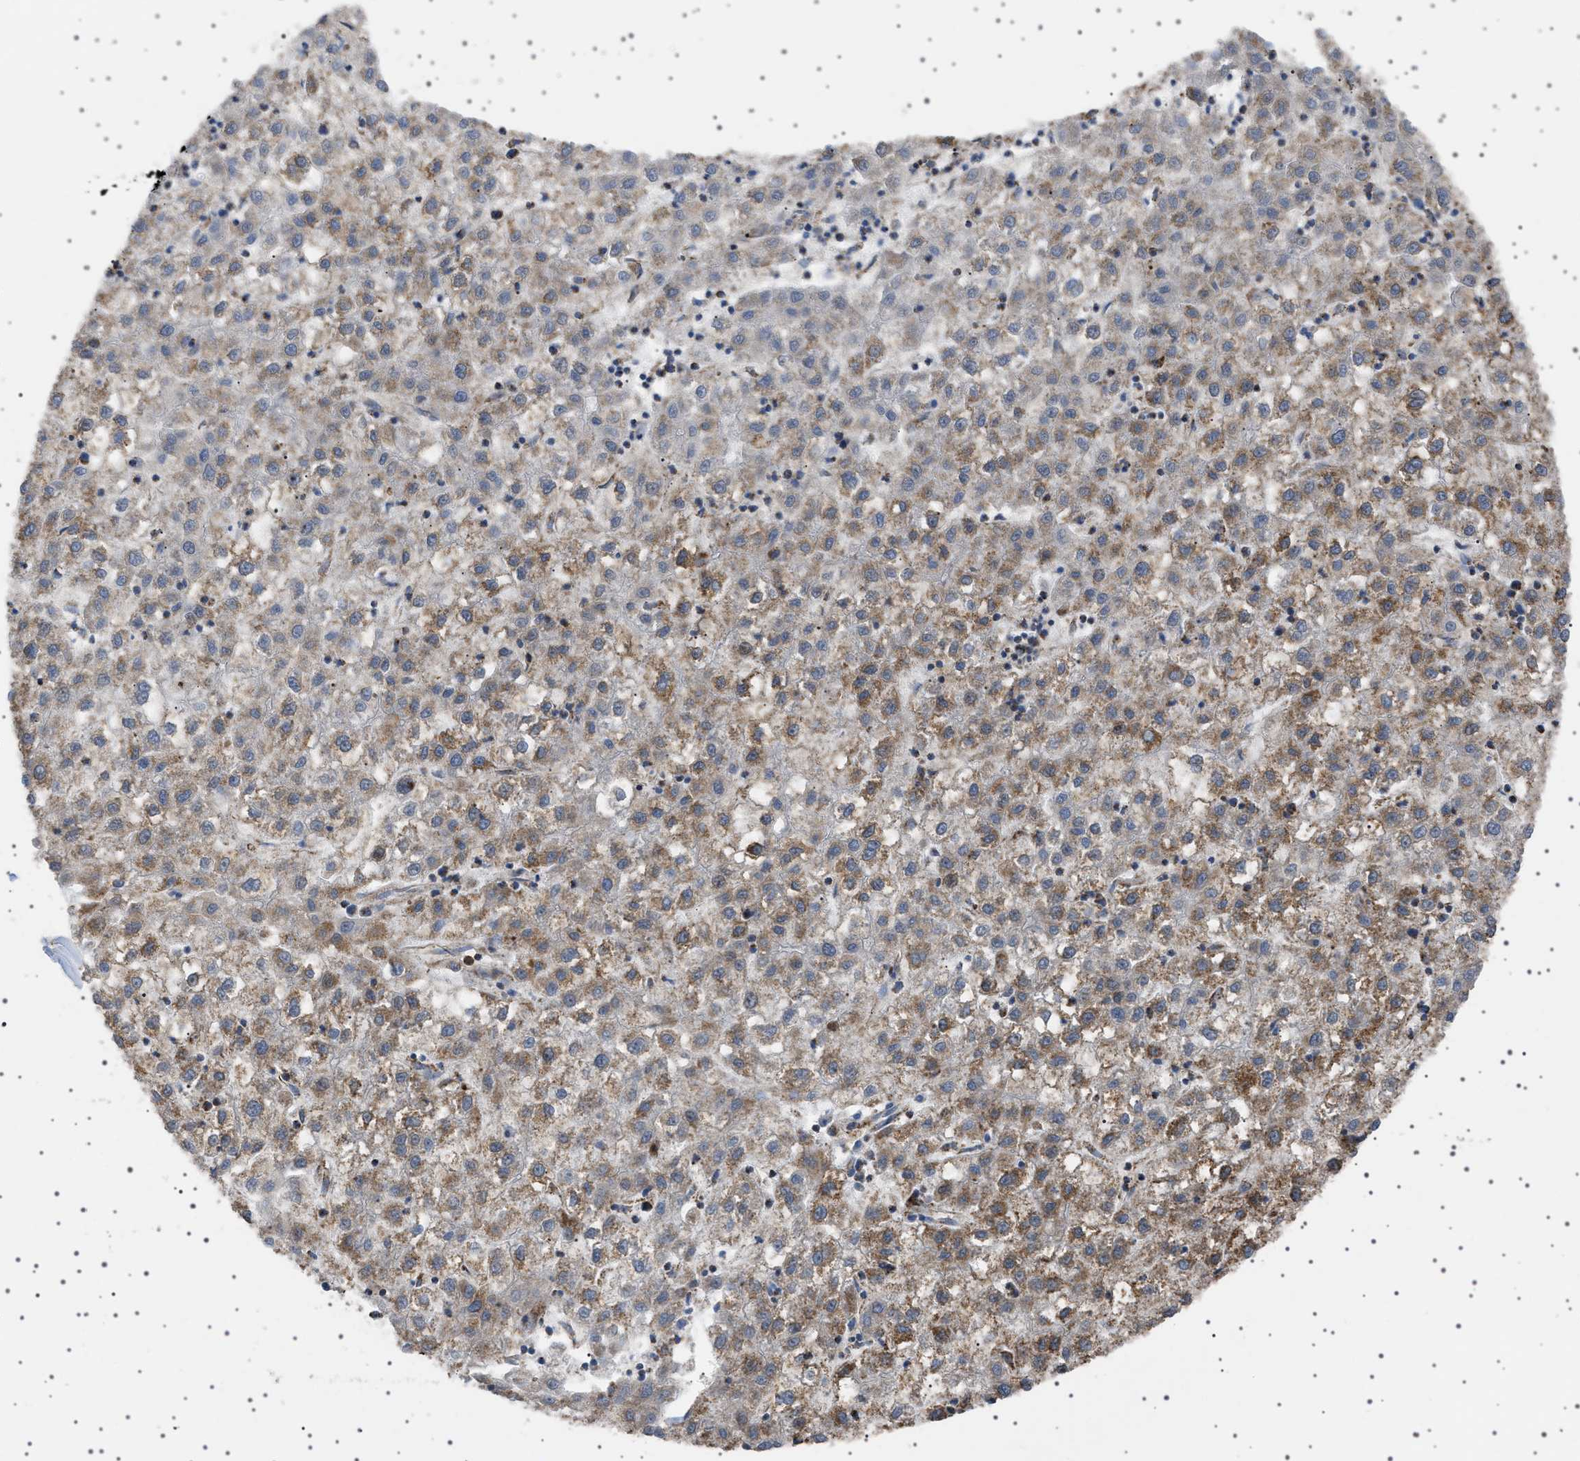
{"staining": {"intensity": "moderate", "quantity": "25%-75%", "location": "cytoplasmic/membranous"}, "tissue": "liver cancer", "cell_type": "Tumor cells", "image_type": "cancer", "snomed": [{"axis": "morphology", "description": "Carcinoma, Hepatocellular, NOS"}, {"axis": "topography", "description": "Liver"}], "caption": "Liver cancer stained with DAB immunohistochemistry displays medium levels of moderate cytoplasmic/membranous staining in about 25%-75% of tumor cells.", "gene": "MELK", "patient": {"sex": "male", "age": 72}}